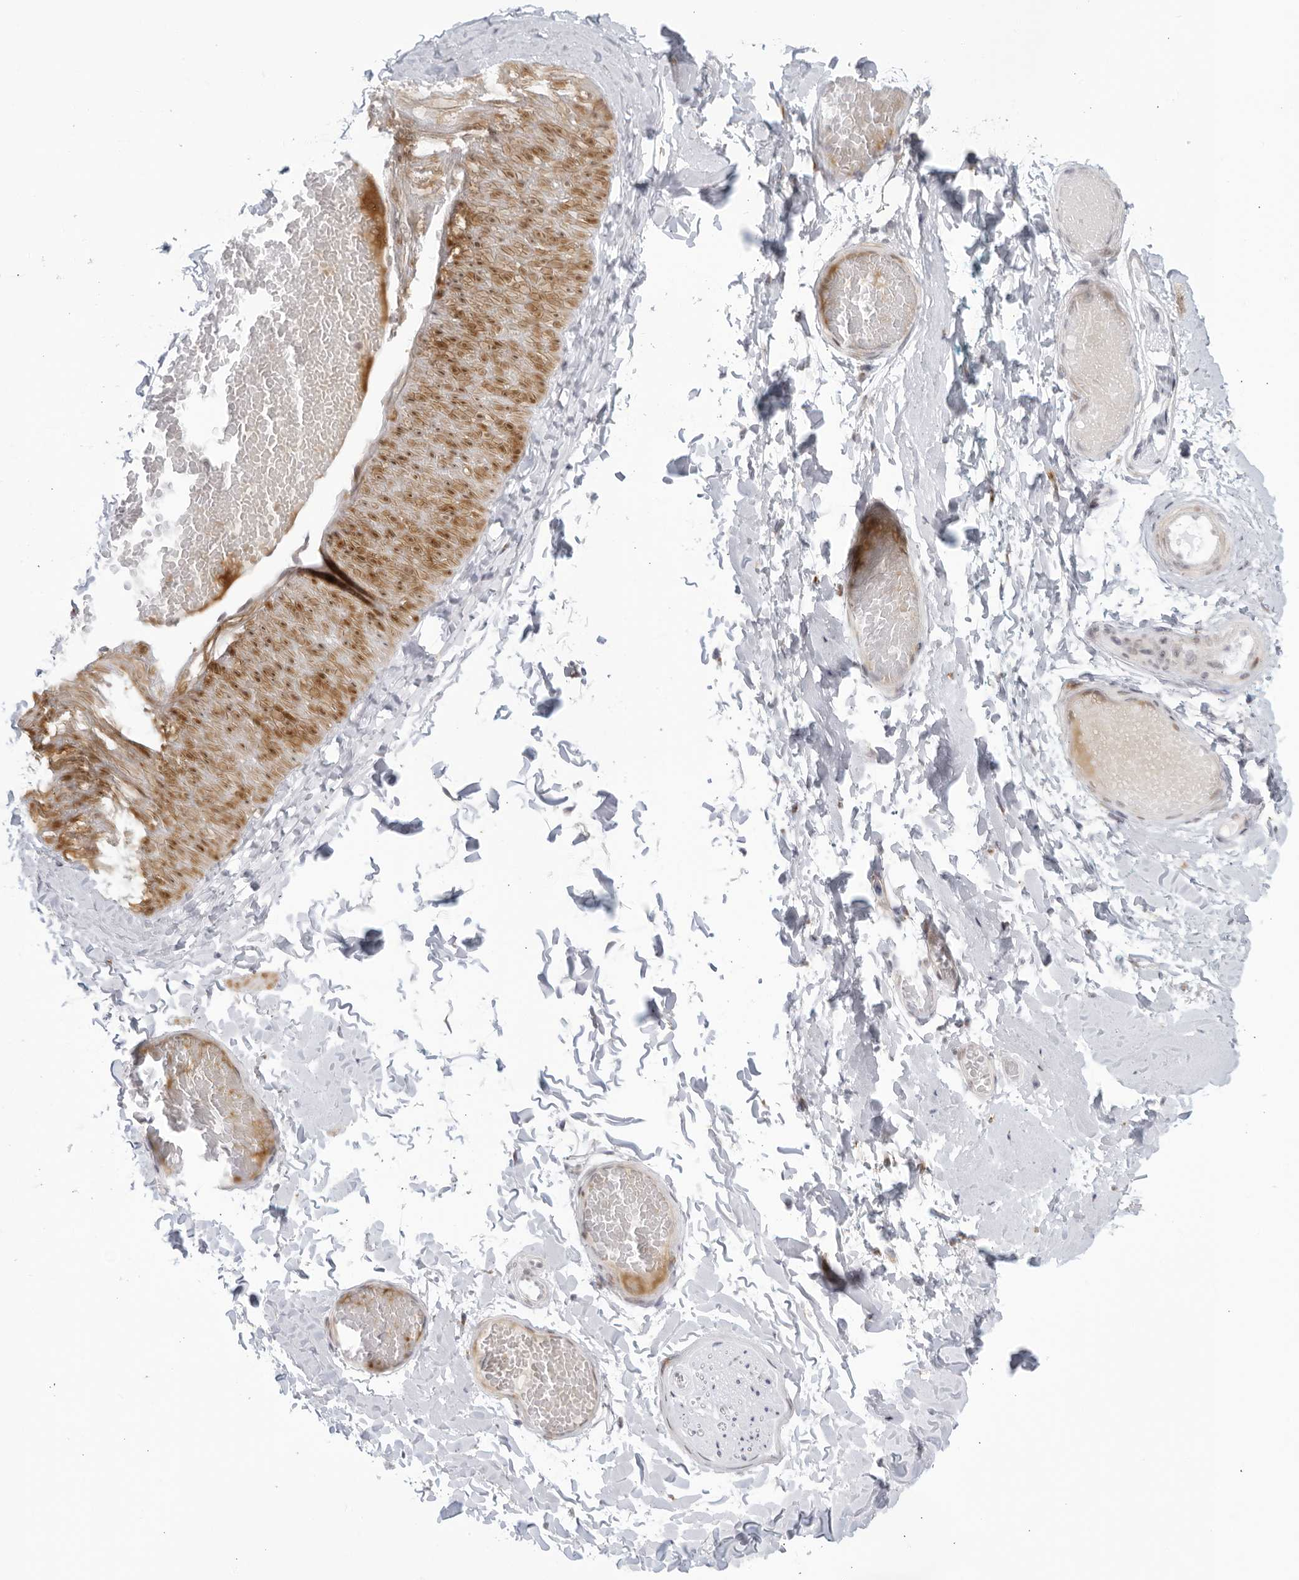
{"staining": {"intensity": "negative", "quantity": "none", "location": "none"}, "tissue": "adipose tissue", "cell_type": "Adipocytes", "image_type": "normal", "snomed": [{"axis": "morphology", "description": "Normal tissue, NOS"}, {"axis": "topography", "description": "Adipose tissue"}, {"axis": "topography", "description": "Vascular tissue"}, {"axis": "topography", "description": "Peripheral nerve tissue"}], "caption": "An IHC histopathology image of benign adipose tissue is shown. There is no staining in adipocytes of adipose tissue.", "gene": "WDTC1", "patient": {"sex": "male", "age": 25}}